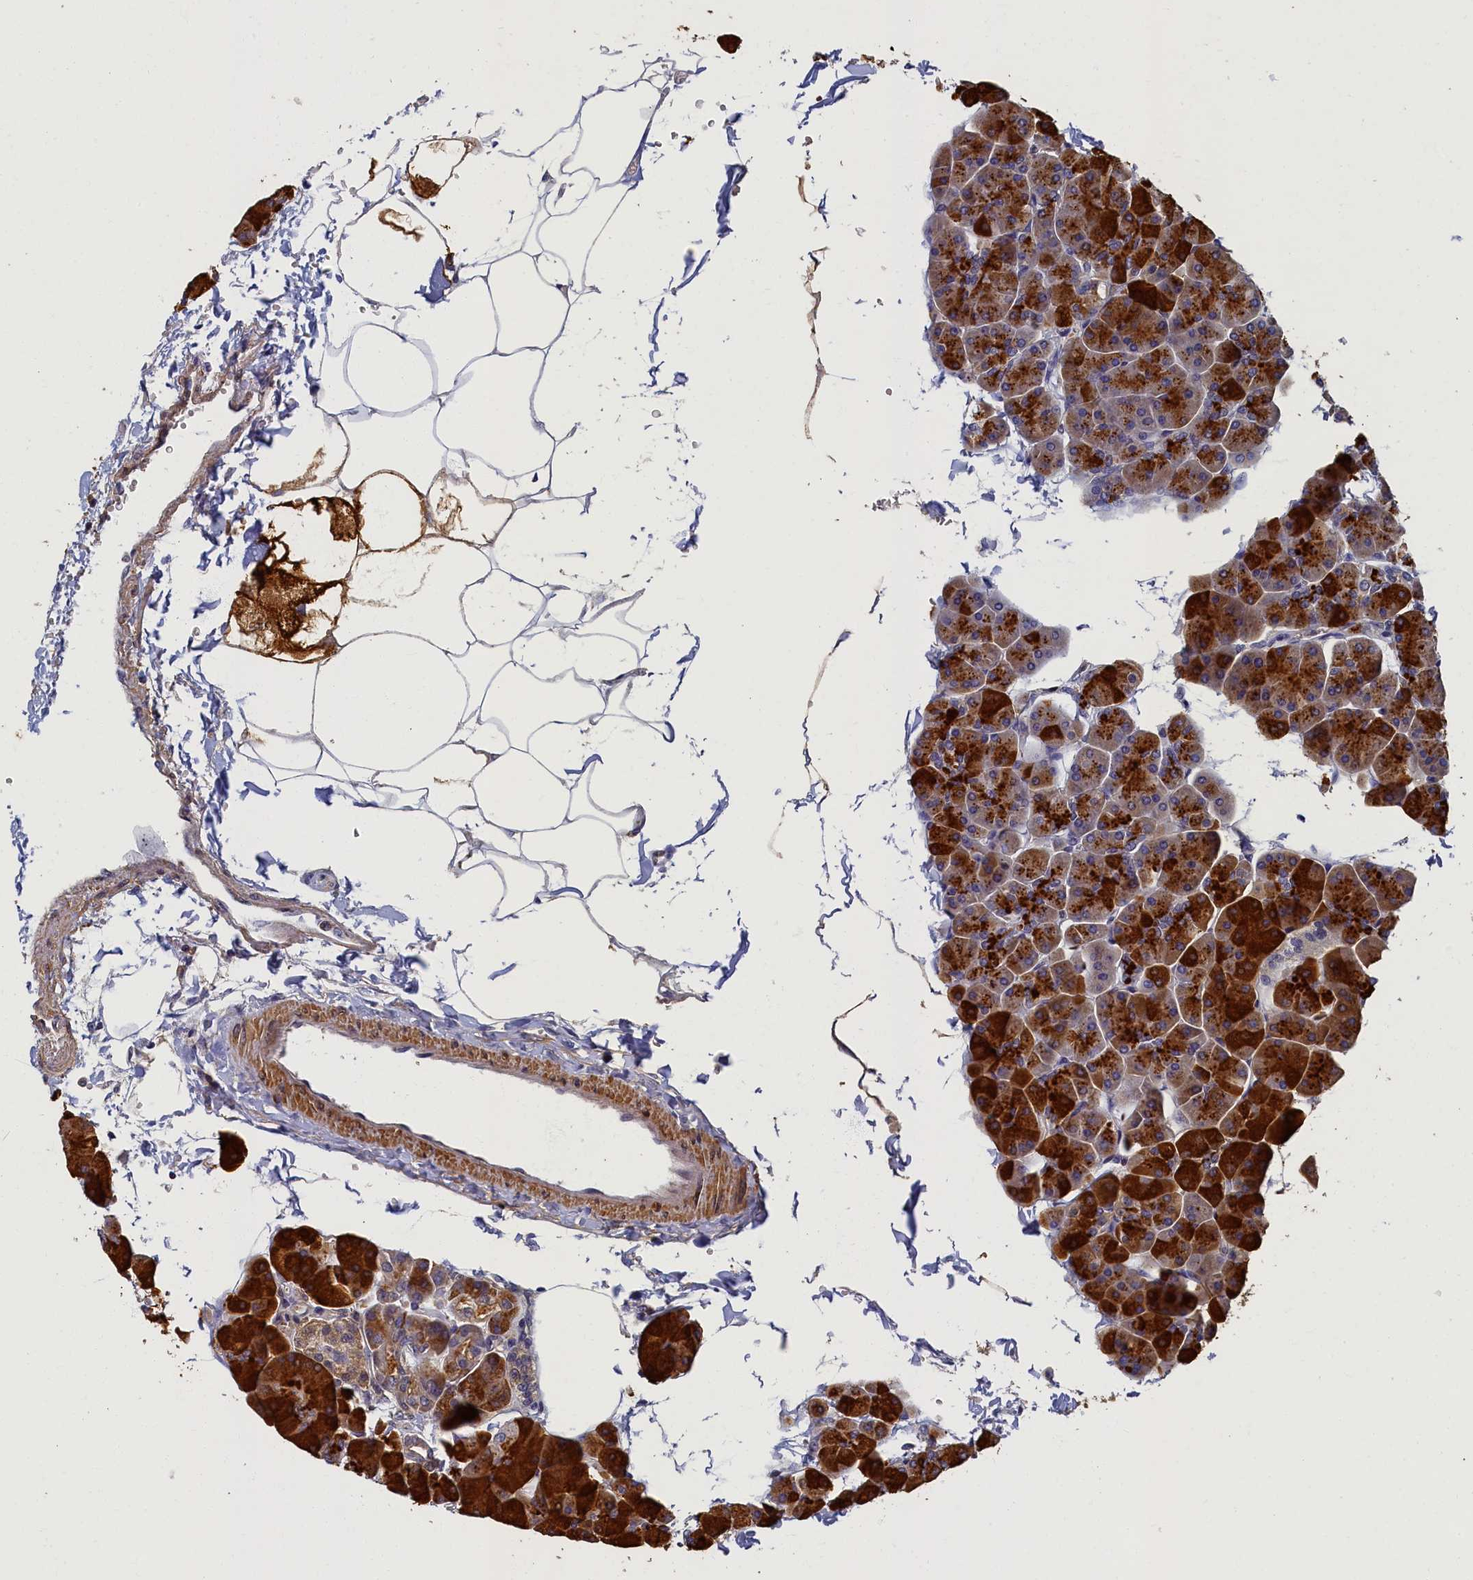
{"staining": {"intensity": "strong", "quantity": ">75%", "location": "cytoplasmic/membranous"}, "tissue": "pancreas", "cell_type": "Exocrine glandular cells", "image_type": "normal", "snomed": [{"axis": "morphology", "description": "Normal tissue, NOS"}, {"axis": "topography", "description": "Pancreas"}], "caption": "Protein staining of benign pancreas demonstrates strong cytoplasmic/membranous expression in about >75% of exocrine glandular cells.", "gene": "TBCB", "patient": {"sex": "male", "age": 35}}